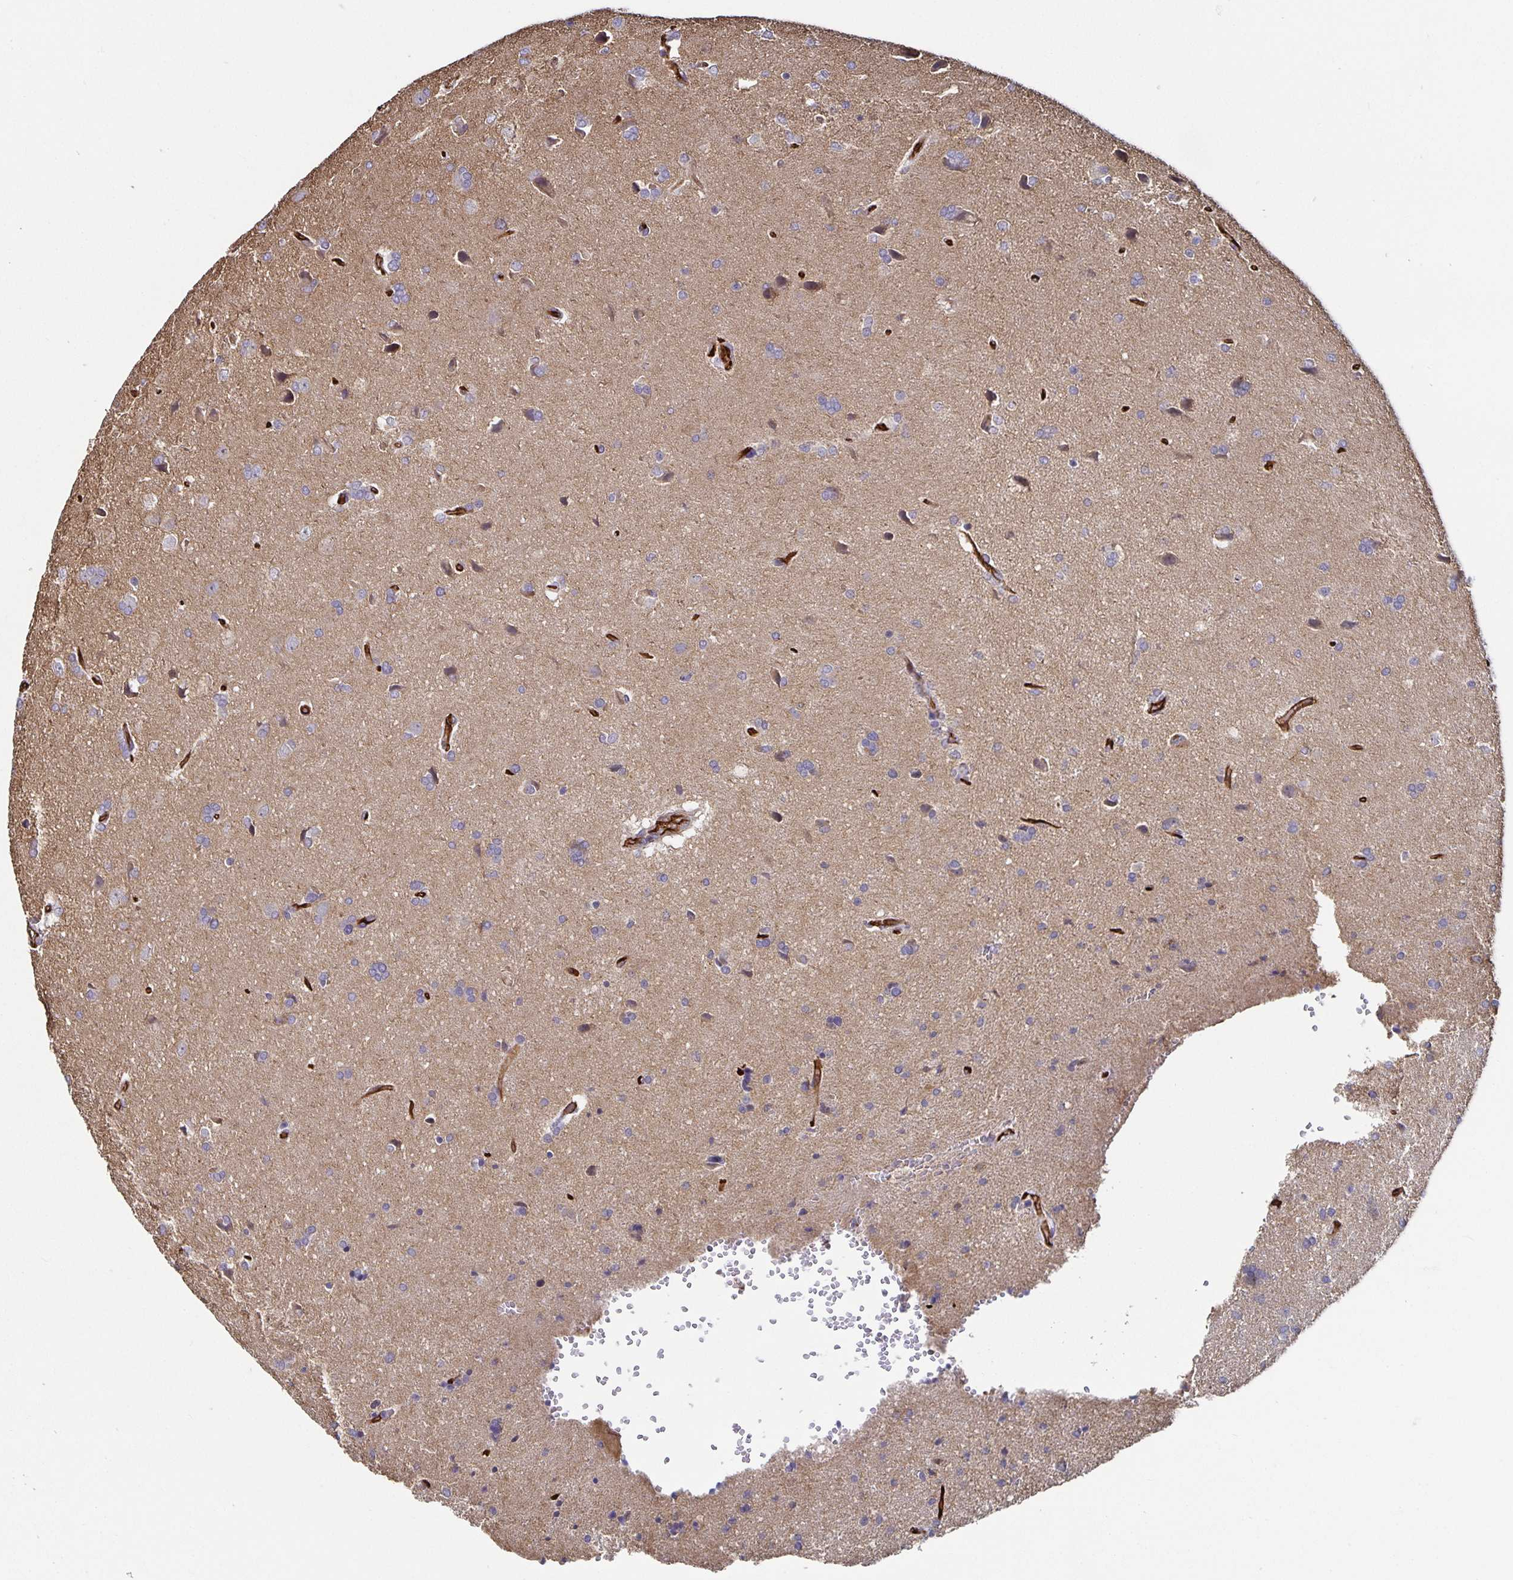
{"staining": {"intensity": "negative", "quantity": "none", "location": "none"}, "tissue": "glioma", "cell_type": "Tumor cells", "image_type": "cancer", "snomed": [{"axis": "morphology", "description": "Glioma, malignant, High grade"}, {"axis": "topography", "description": "Brain"}], "caption": "Protein analysis of glioma demonstrates no significant staining in tumor cells.", "gene": "PODXL", "patient": {"sex": "male", "age": 68}}